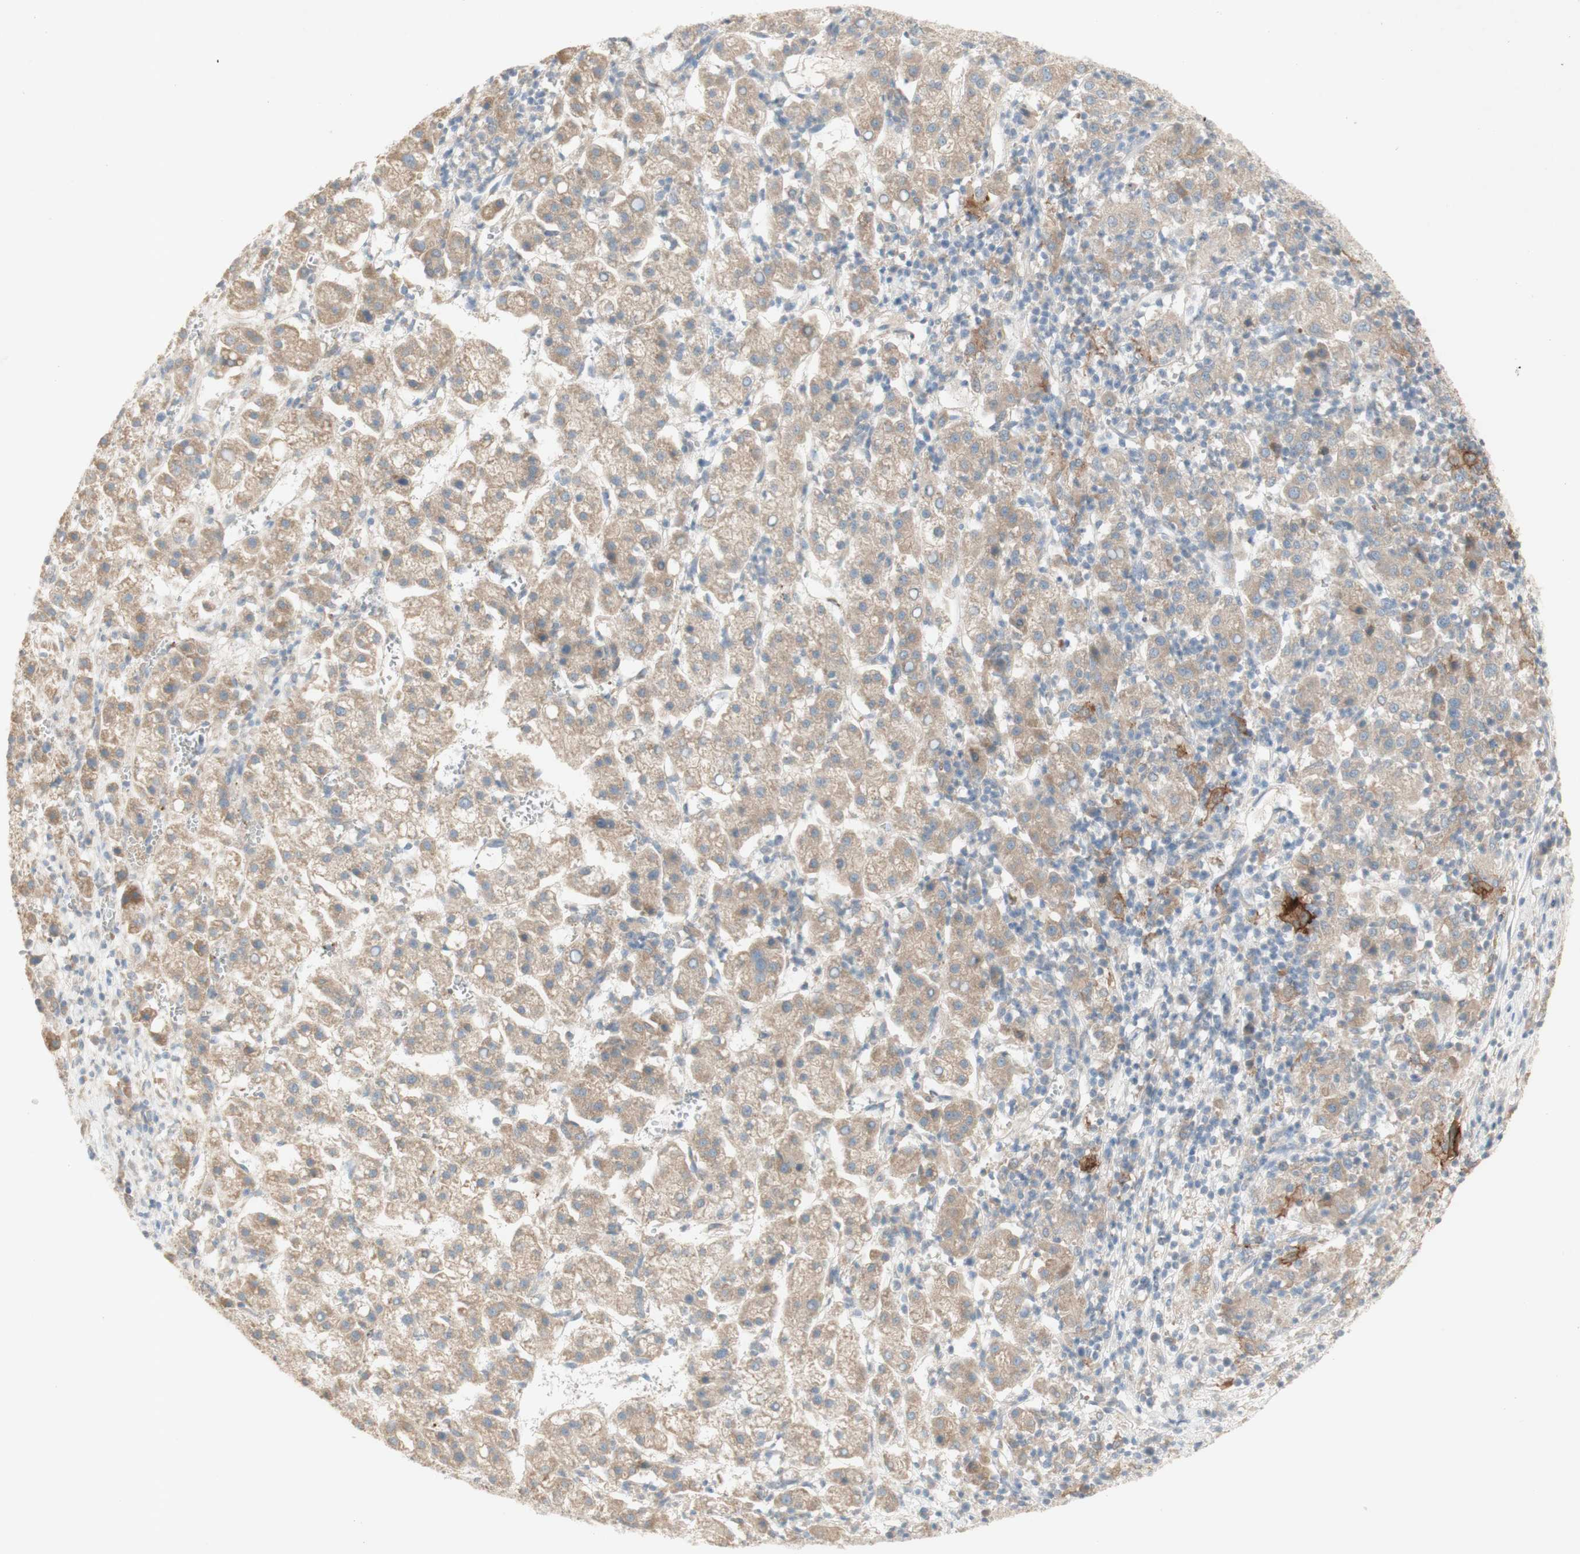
{"staining": {"intensity": "weak", "quantity": ">75%", "location": "cytoplasmic/membranous"}, "tissue": "liver cancer", "cell_type": "Tumor cells", "image_type": "cancer", "snomed": [{"axis": "morphology", "description": "Carcinoma, Hepatocellular, NOS"}, {"axis": "topography", "description": "Liver"}], "caption": "Immunohistochemical staining of liver cancer displays weak cytoplasmic/membranous protein expression in about >75% of tumor cells.", "gene": "PTGER4", "patient": {"sex": "female", "age": 58}}